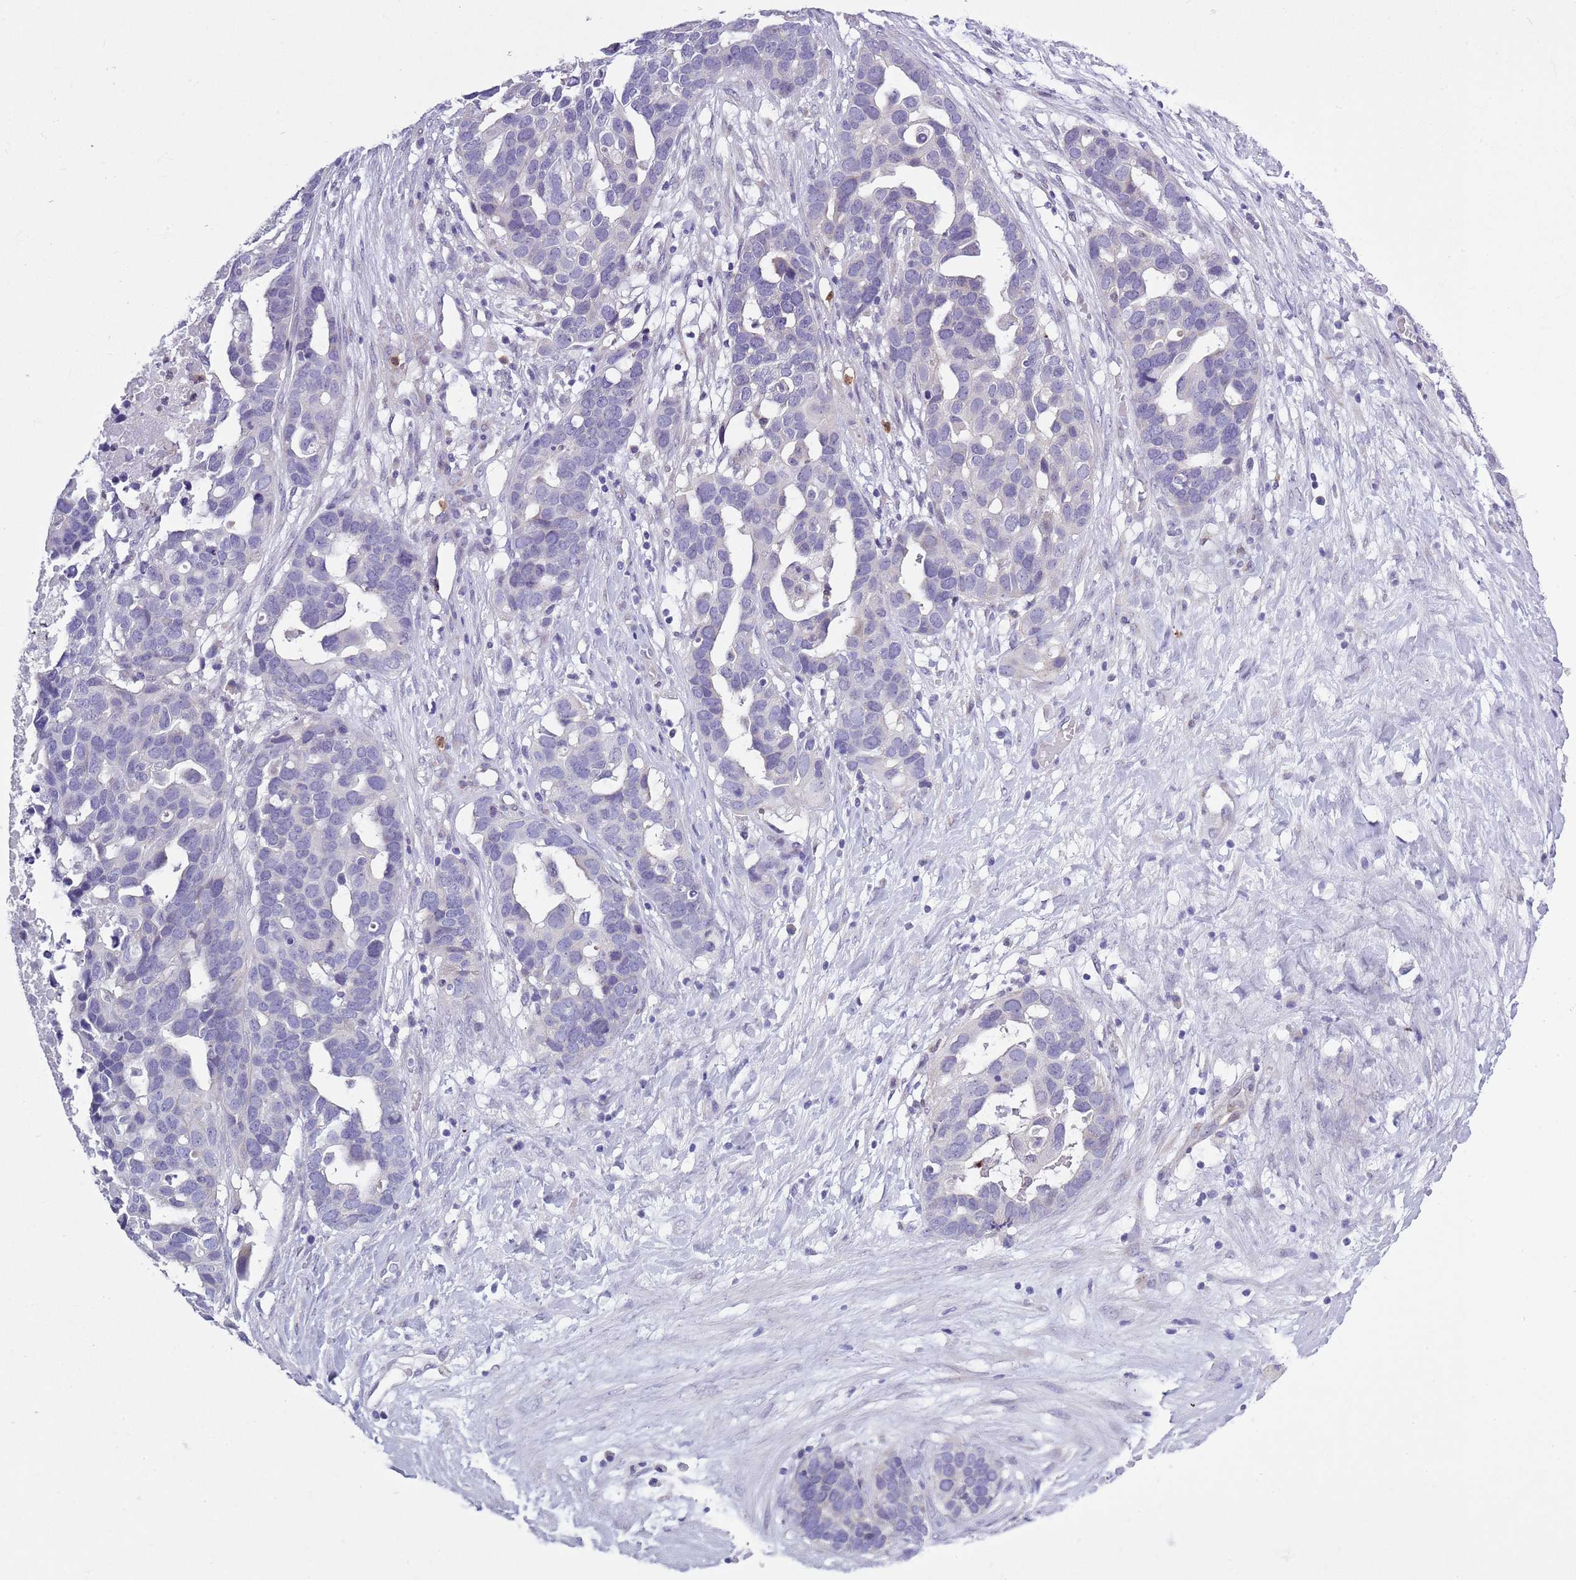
{"staining": {"intensity": "negative", "quantity": "none", "location": "none"}, "tissue": "ovarian cancer", "cell_type": "Tumor cells", "image_type": "cancer", "snomed": [{"axis": "morphology", "description": "Cystadenocarcinoma, serous, NOS"}, {"axis": "topography", "description": "Ovary"}], "caption": "A micrograph of ovarian cancer (serous cystadenocarcinoma) stained for a protein exhibits no brown staining in tumor cells. (DAB (3,3'-diaminobenzidine) immunohistochemistry (IHC), high magnification).", "gene": "ZFP2", "patient": {"sex": "female", "age": 54}}